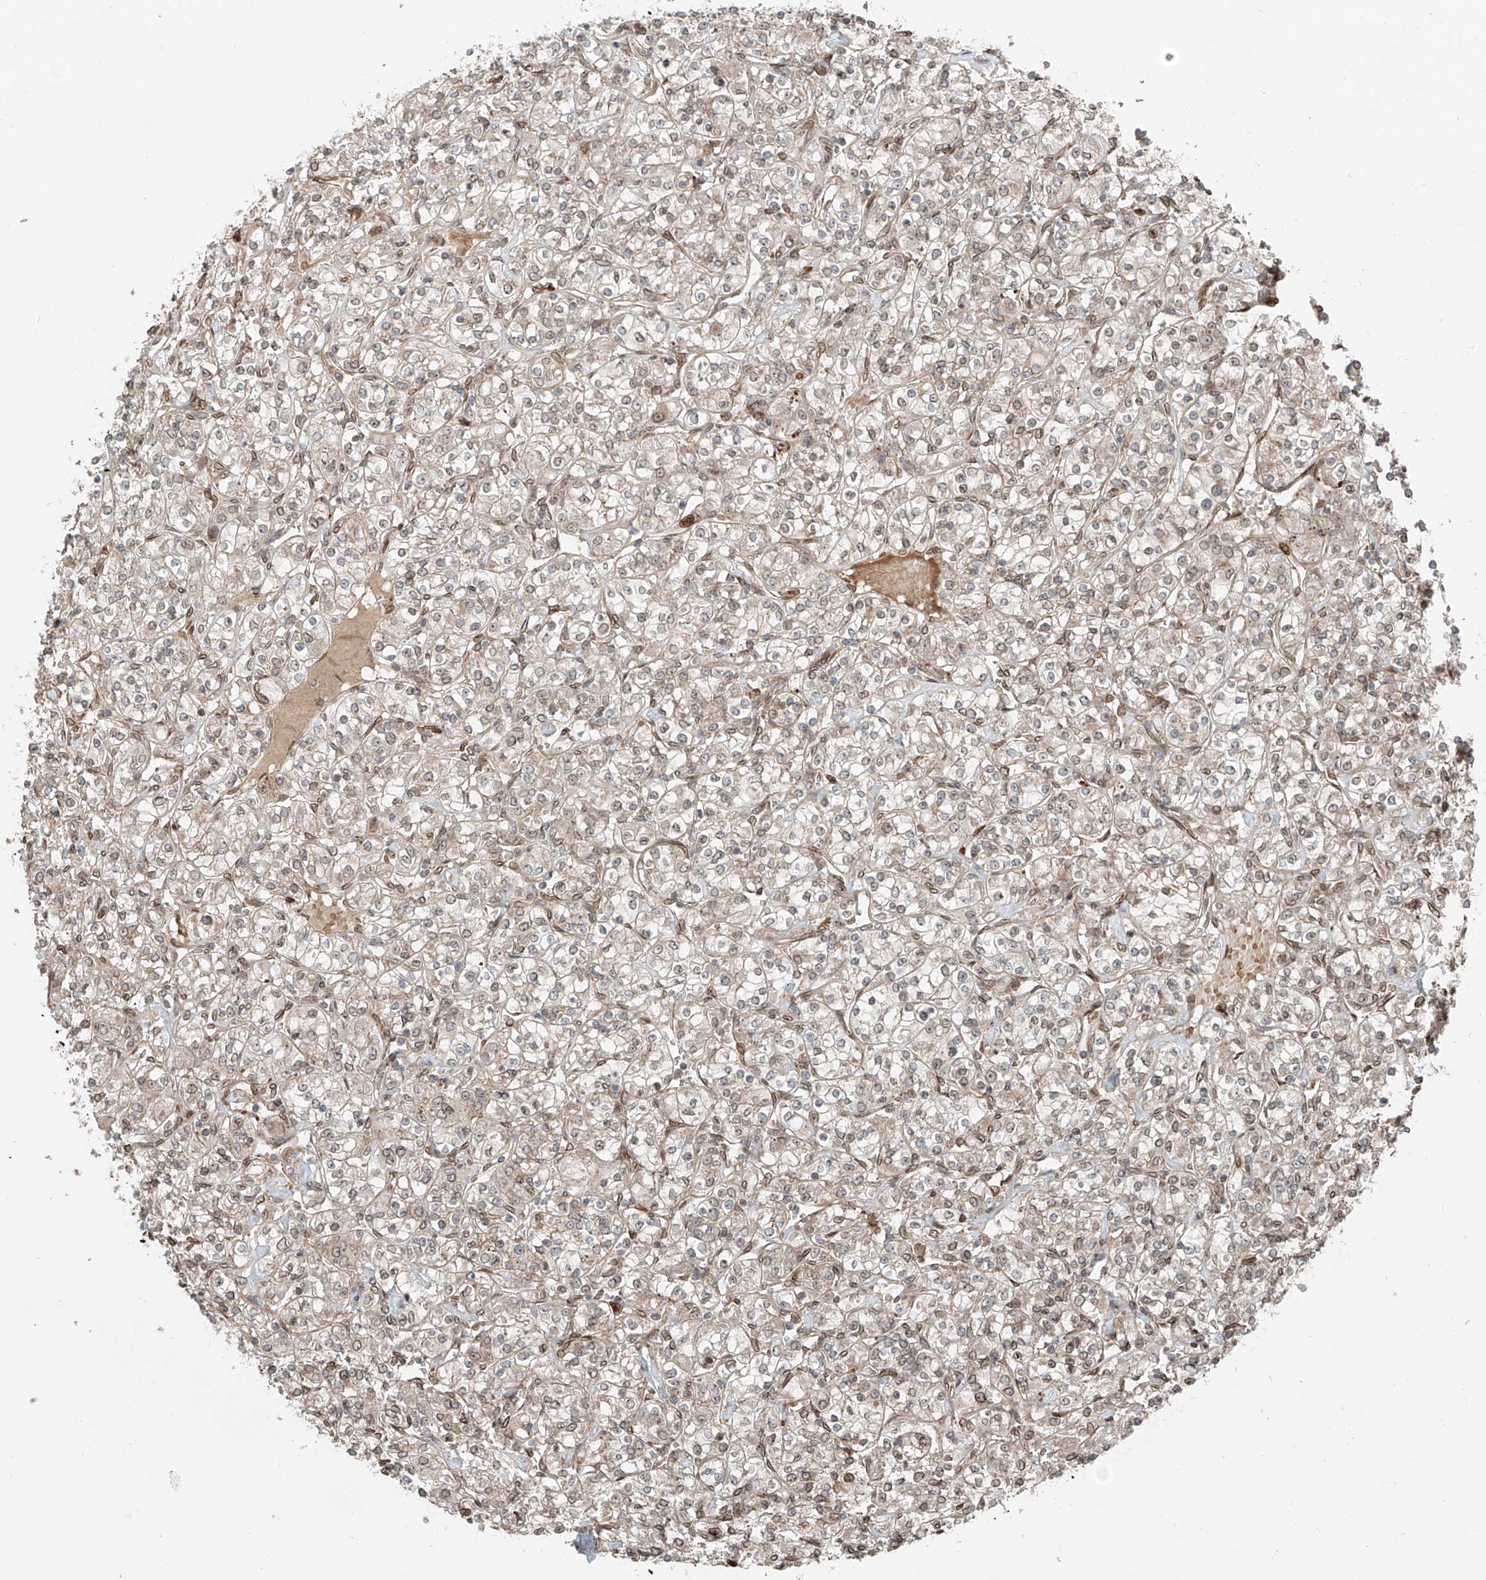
{"staining": {"intensity": "negative", "quantity": "none", "location": "none"}, "tissue": "renal cancer", "cell_type": "Tumor cells", "image_type": "cancer", "snomed": [{"axis": "morphology", "description": "Adenocarcinoma, NOS"}, {"axis": "topography", "description": "Kidney"}], "caption": "The immunohistochemistry photomicrograph has no significant positivity in tumor cells of adenocarcinoma (renal) tissue.", "gene": "CEP162", "patient": {"sex": "male", "age": 77}}